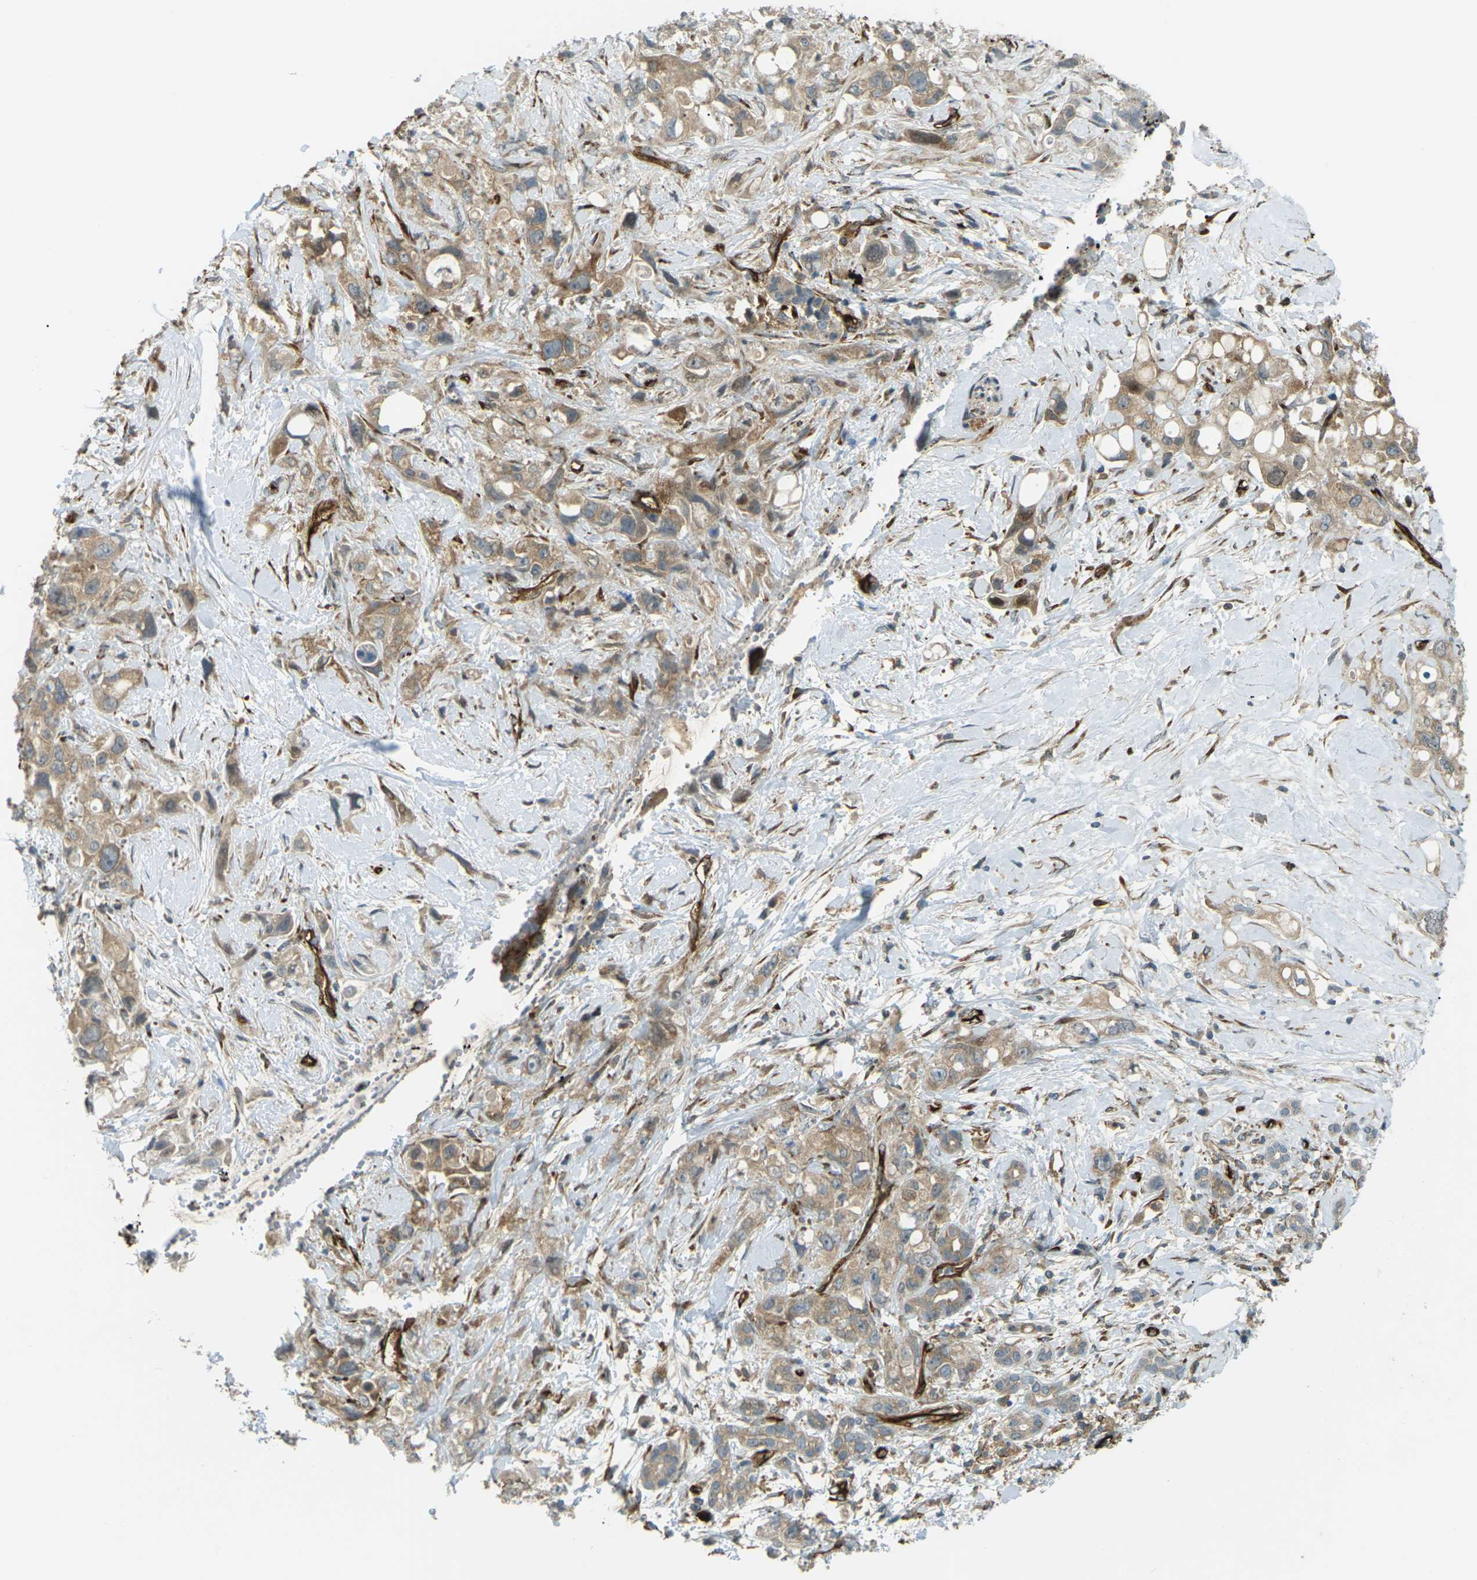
{"staining": {"intensity": "moderate", "quantity": ">75%", "location": "cytoplasmic/membranous"}, "tissue": "pancreatic cancer", "cell_type": "Tumor cells", "image_type": "cancer", "snomed": [{"axis": "morphology", "description": "Adenocarcinoma, NOS"}, {"axis": "topography", "description": "Pancreas"}], "caption": "Moderate cytoplasmic/membranous positivity is appreciated in approximately >75% of tumor cells in pancreatic cancer.", "gene": "S1PR1", "patient": {"sex": "female", "age": 56}}